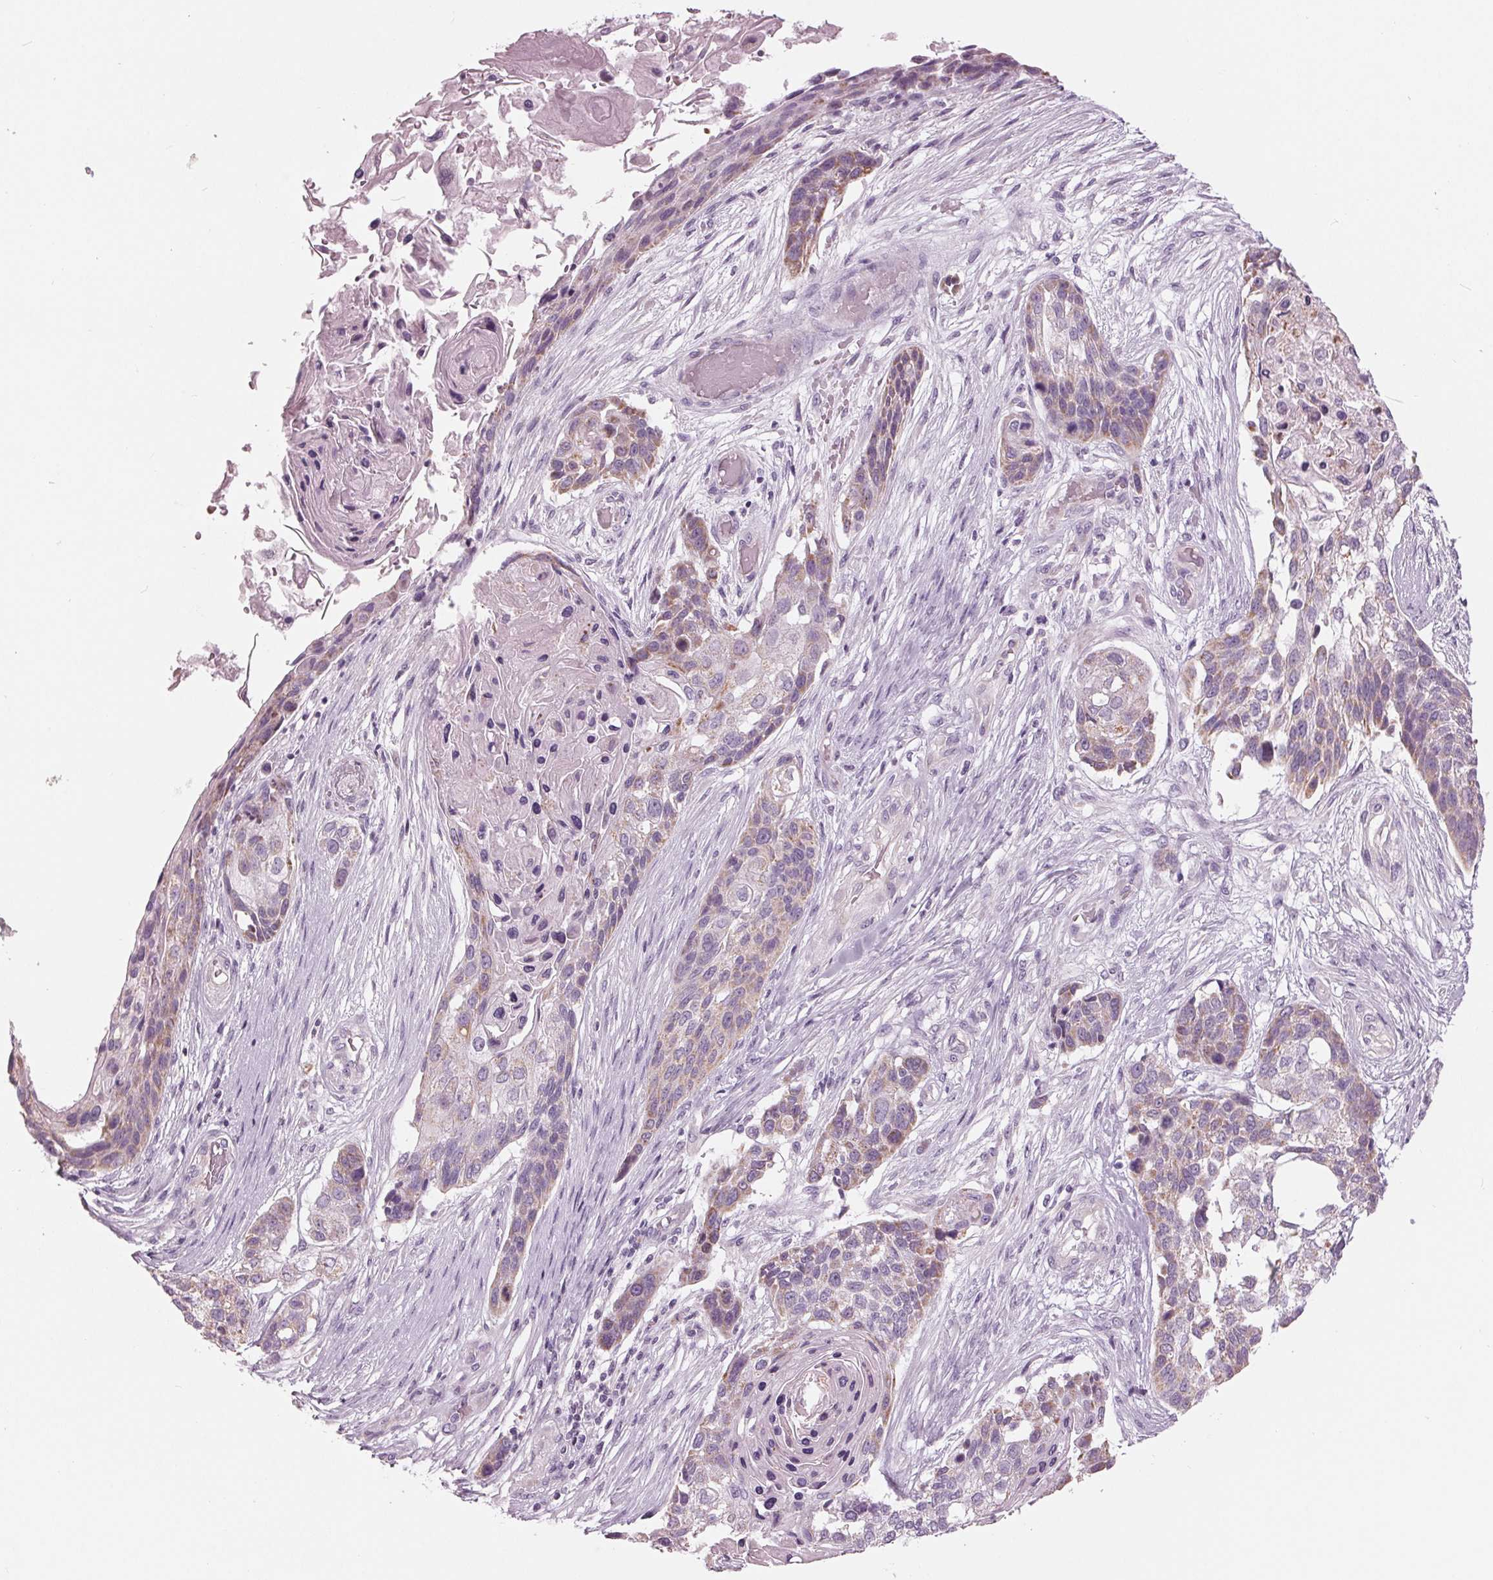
{"staining": {"intensity": "weak", "quantity": "<25%", "location": "cytoplasmic/membranous"}, "tissue": "lung cancer", "cell_type": "Tumor cells", "image_type": "cancer", "snomed": [{"axis": "morphology", "description": "Squamous cell carcinoma, NOS"}, {"axis": "topography", "description": "Lung"}], "caption": "There is no significant positivity in tumor cells of lung cancer. (Stains: DAB (3,3'-diaminobenzidine) IHC with hematoxylin counter stain, Microscopy: brightfield microscopy at high magnification).", "gene": "SAMD4A", "patient": {"sex": "male", "age": 69}}